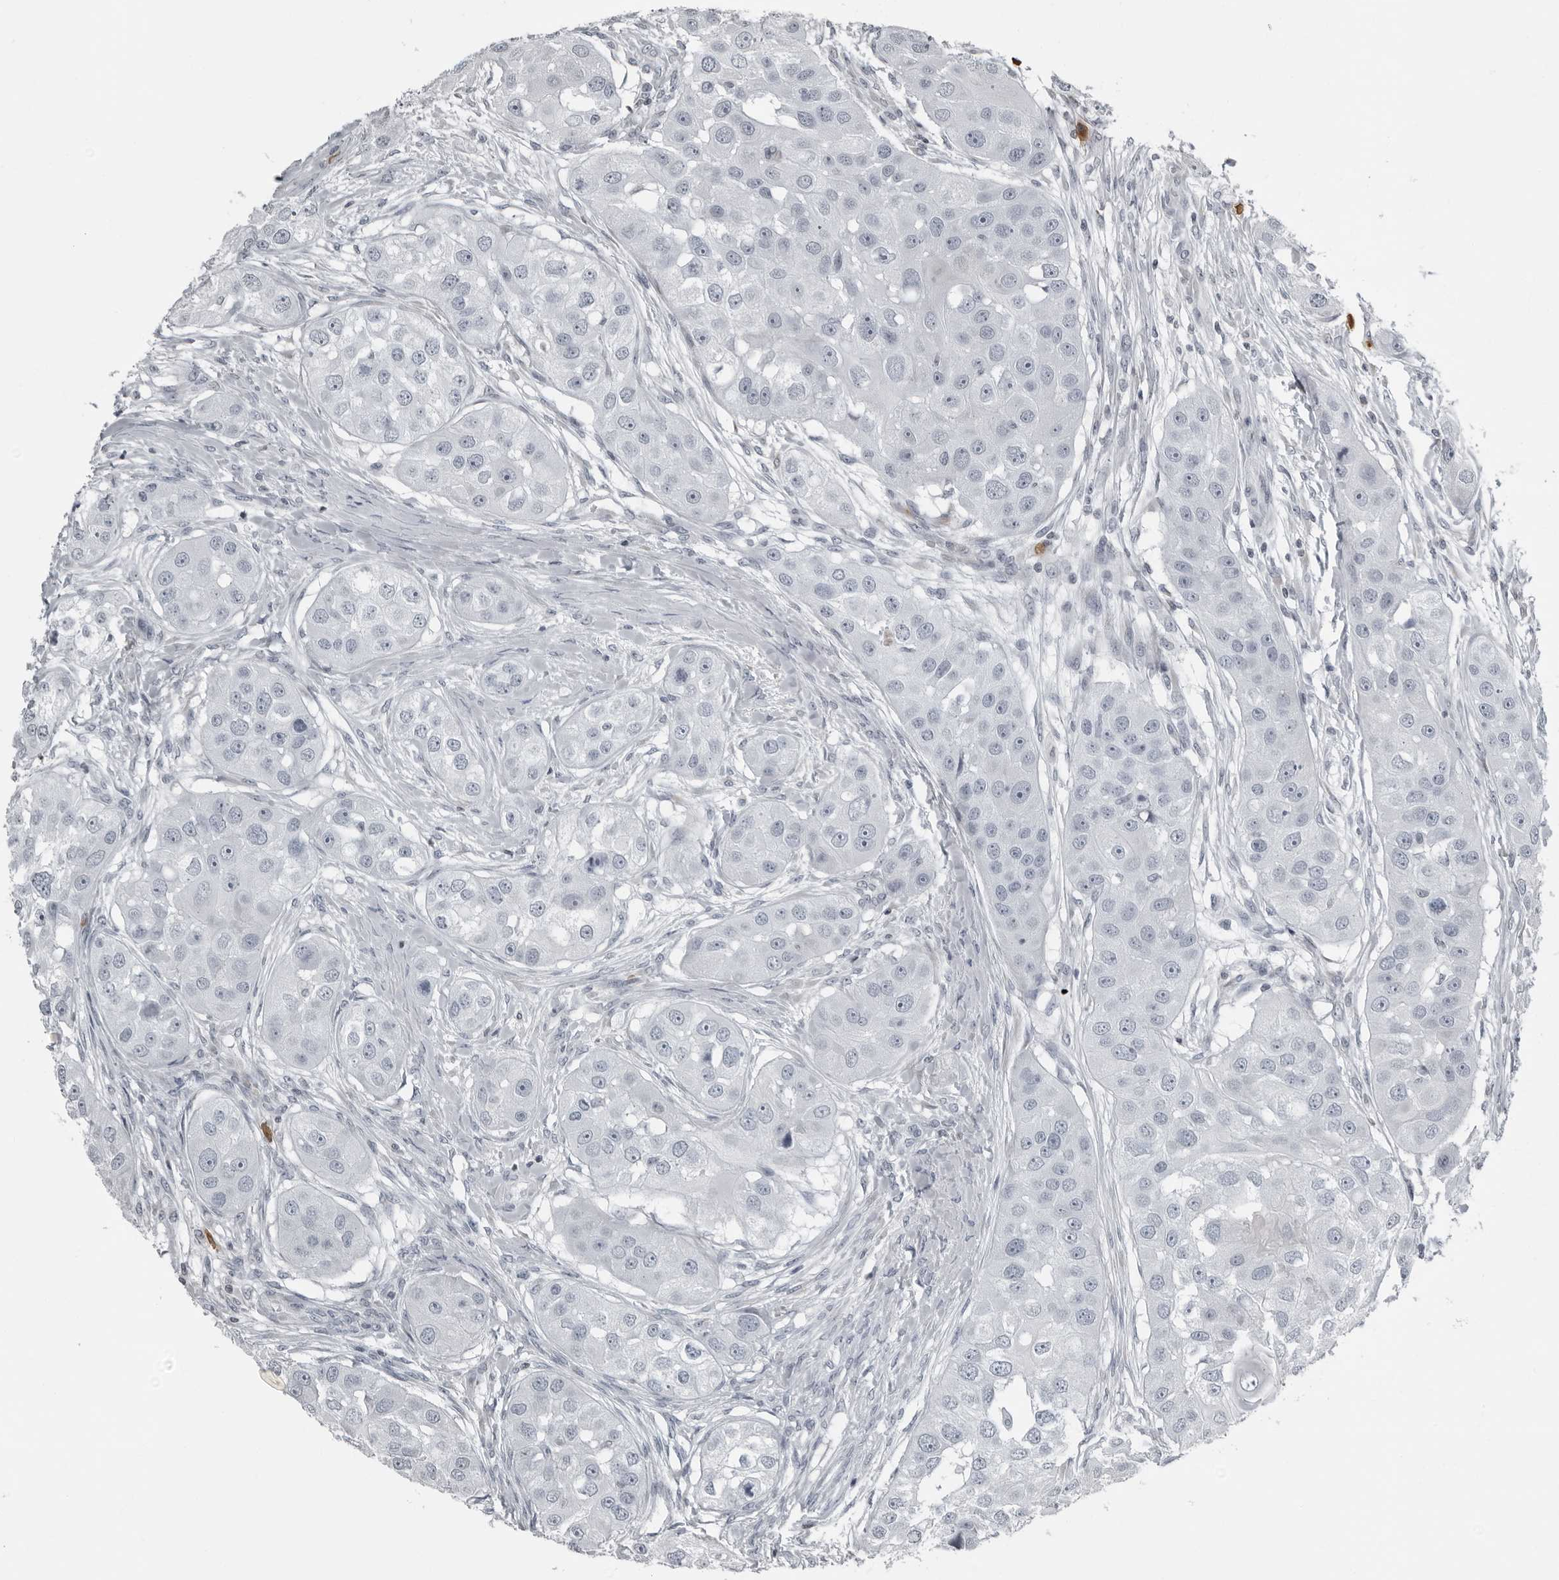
{"staining": {"intensity": "negative", "quantity": "none", "location": "none"}, "tissue": "head and neck cancer", "cell_type": "Tumor cells", "image_type": "cancer", "snomed": [{"axis": "morphology", "description": "Normal tissue, NOS"}, {"axis": "morphology", "description": "Squamous cell carcinoma, NOS"}, {"axis": "topography", "description": "Skeletal muscle"}, {"axis": "topography", "description": "Head-Neck"}], "caption": "Immunohistochemical staining of human squamous cell carcinoma (head and neck) shows no significant positivity in tumor cells.", "gene": "RTCA", "patient": {"sex": "male", "age": 51}}